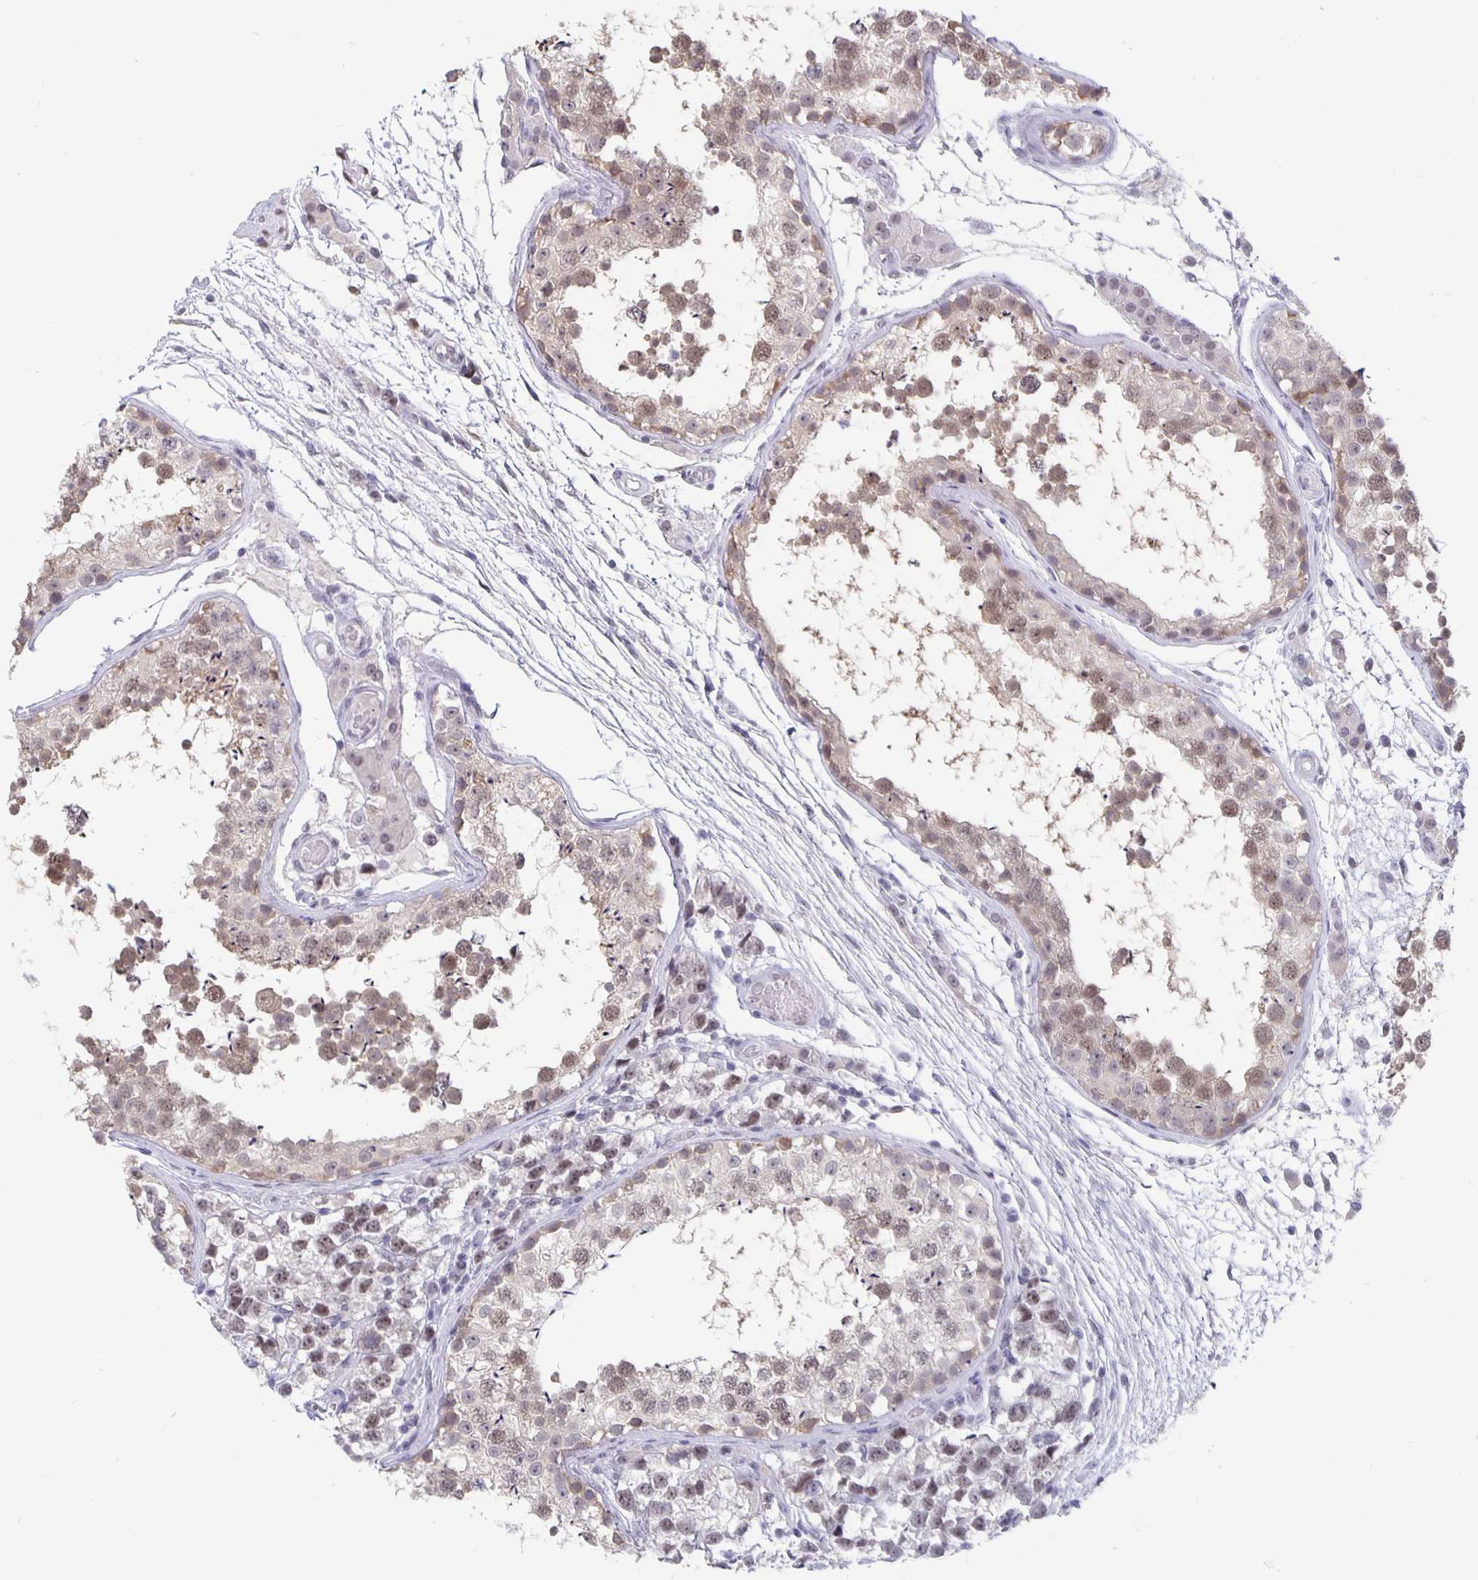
{"staining": {"intensity": "weak", "quantity": "25%-75%", "location": "nuclear"}, "tissue": "testis", "cell_type": "Cells in seminiferous ducts", "image_type": "normal", "snomed": [{"axis": "morphology", "description": "Normal tissue, NOS"}, {"axis": "morphology", "description": "Seminoma, NOS"}, {"axis": "topography", "description": "Testis"}], "caption": "Immunohistochemistry of benign human testis shows low levels of weak nuclear positivity in approximately 25%-75% of cells in seminiferous ducts. Immunohistochemistry (ihc) stains the protein in brown and the nuclei are stained blue.", "gene": "ZNF691", "patient": {"sex": "male", "age": 29}}